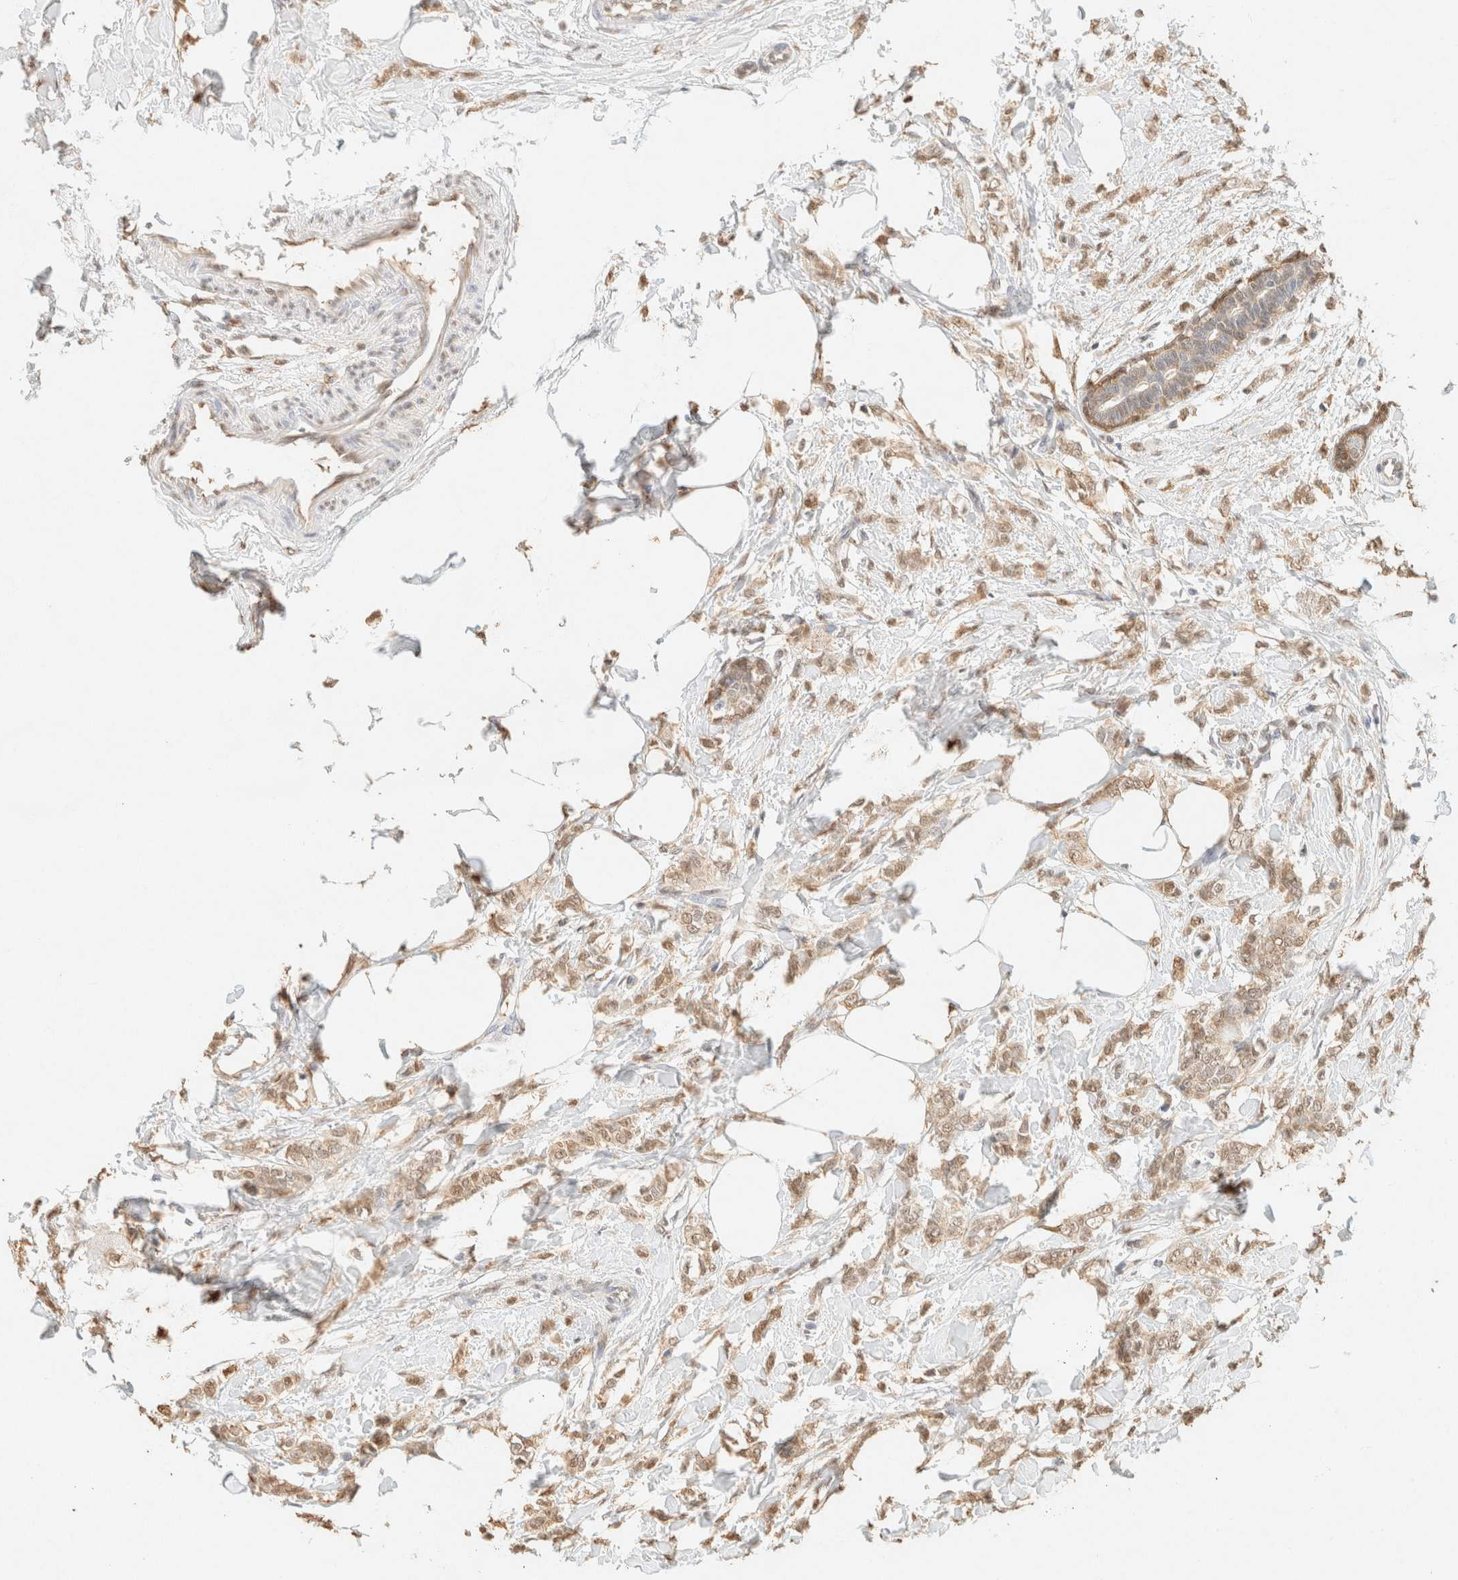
{"staining": {"intensity": "weak", "quantity": ">75%", "location": "cytoplasmic/membranous,nuclear"}, "tissue": "breast cancer", "cell_type": "Tumor cells", "image_type": "cancer", "snomed": [{"axis": "morphology", "description": "Lobular carcinoma, in situ"}, {"axis": "morphology", "description": "Lobular carcinoma"}, {"axis": "topography", "description": "Breast"}], "caption": "Protein staining reveals weak cytoplasmic/membranous and nuclear positivity in approximately >75% of tumor cells in lobular carcinoma (breast).", "gene": "S100A13", "patient": {"sex": "female", "age": 41}}